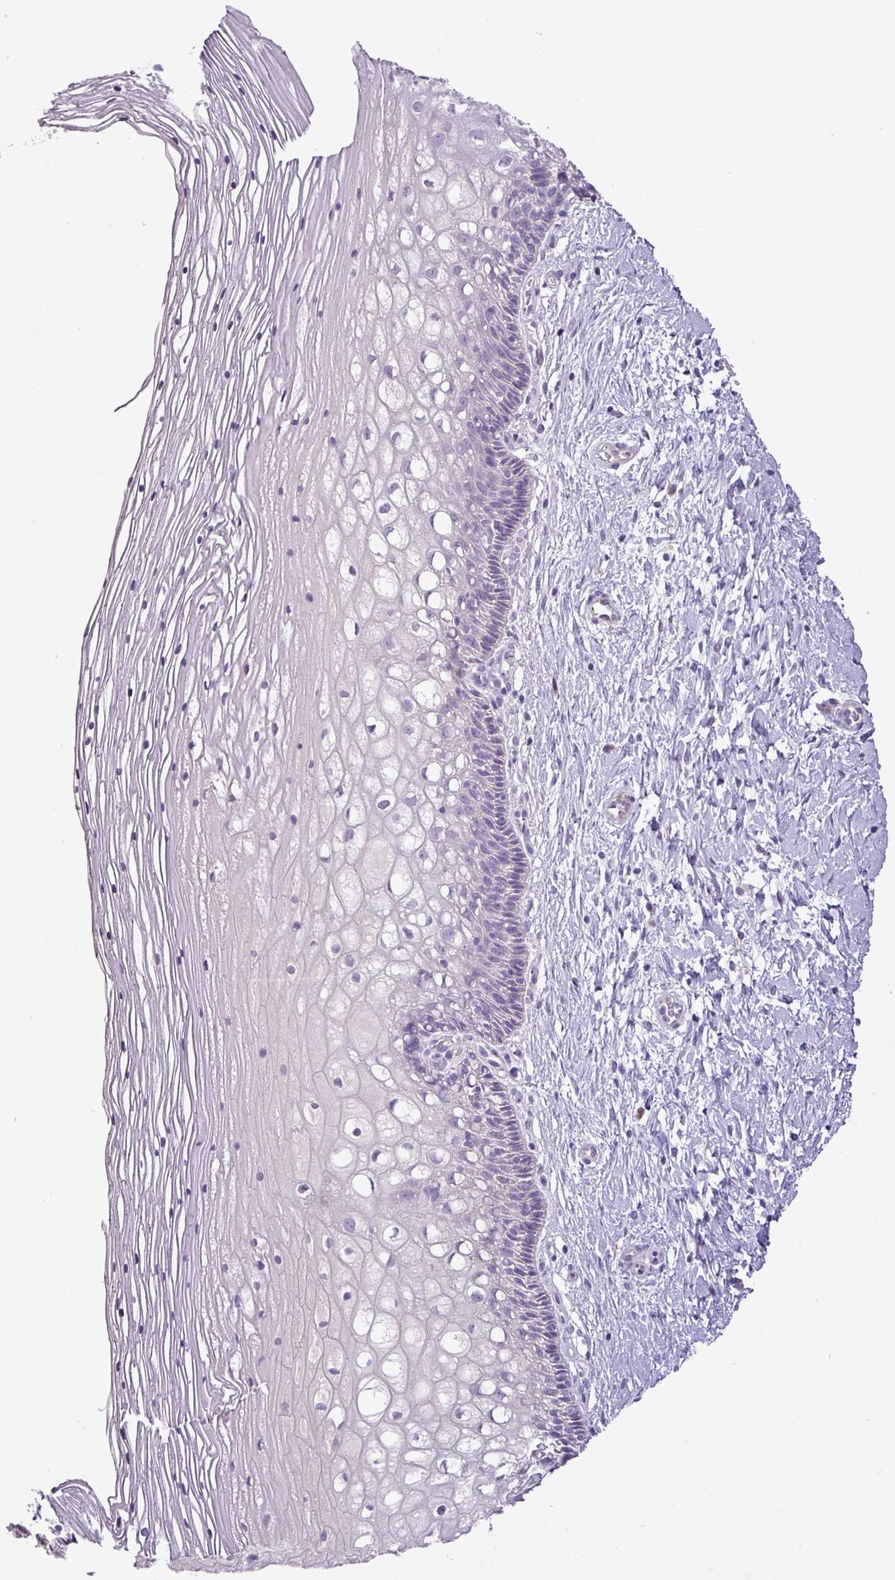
{"staining": {"intensity": "weak", "quantity": "<25%", "location": "cytoplasmic/membranous"}, "tissue": "cervix", "cell_type": "Glandular cells", "image_type": "normal", "snomed": [{"axis": "morphology", "description": "Normal tissue, NOS"}, {"axis": "topography", "description": "Cervix"}], "caption": "This is an IHC image of normal cervix. There is no positivity in glandular cells.", "gene": "BRINP2", "patient": {"sex": "female", "age": 36}}